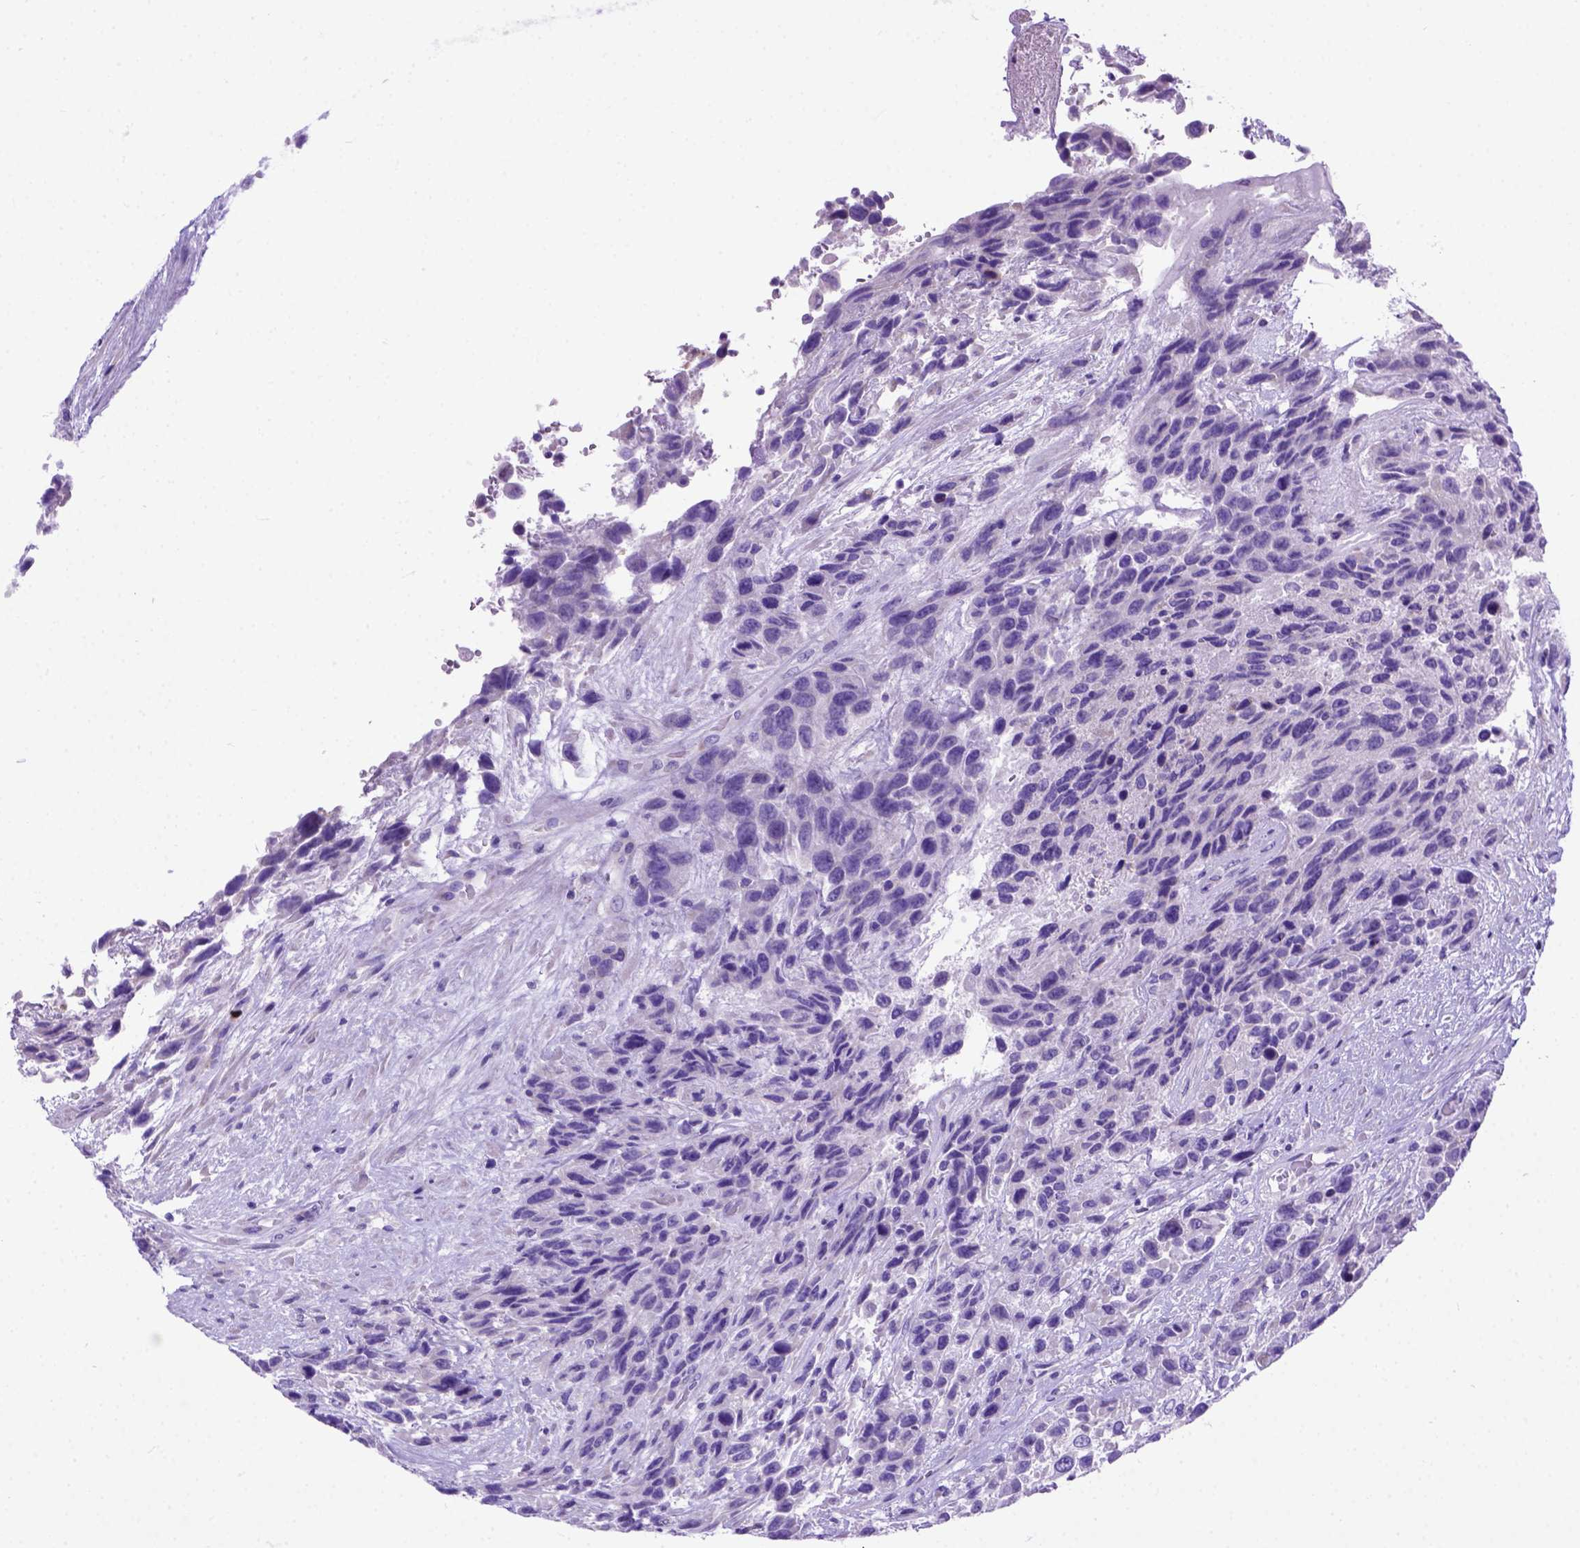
{"staining": {"intensity": "negative", "quantity": "none", "location": "none"}, "tissue": "urothelial cancer", "cell_type": "Tumor cells", "image_type": "cancer", "snomed": [{"axis": "morphology", "description": "Urothelial carcinoma, High grade"}, {"axis": "topography", "description": "Urinary bladder"}], "caption": "Immunohistochemistry (IHC) photomicrograph of urothelial cancer stained for a protein (brown), which exhibits no staining in tumor cells.", "gene": "ODAD3", "patient": {"sex": "female", "age": 70}}